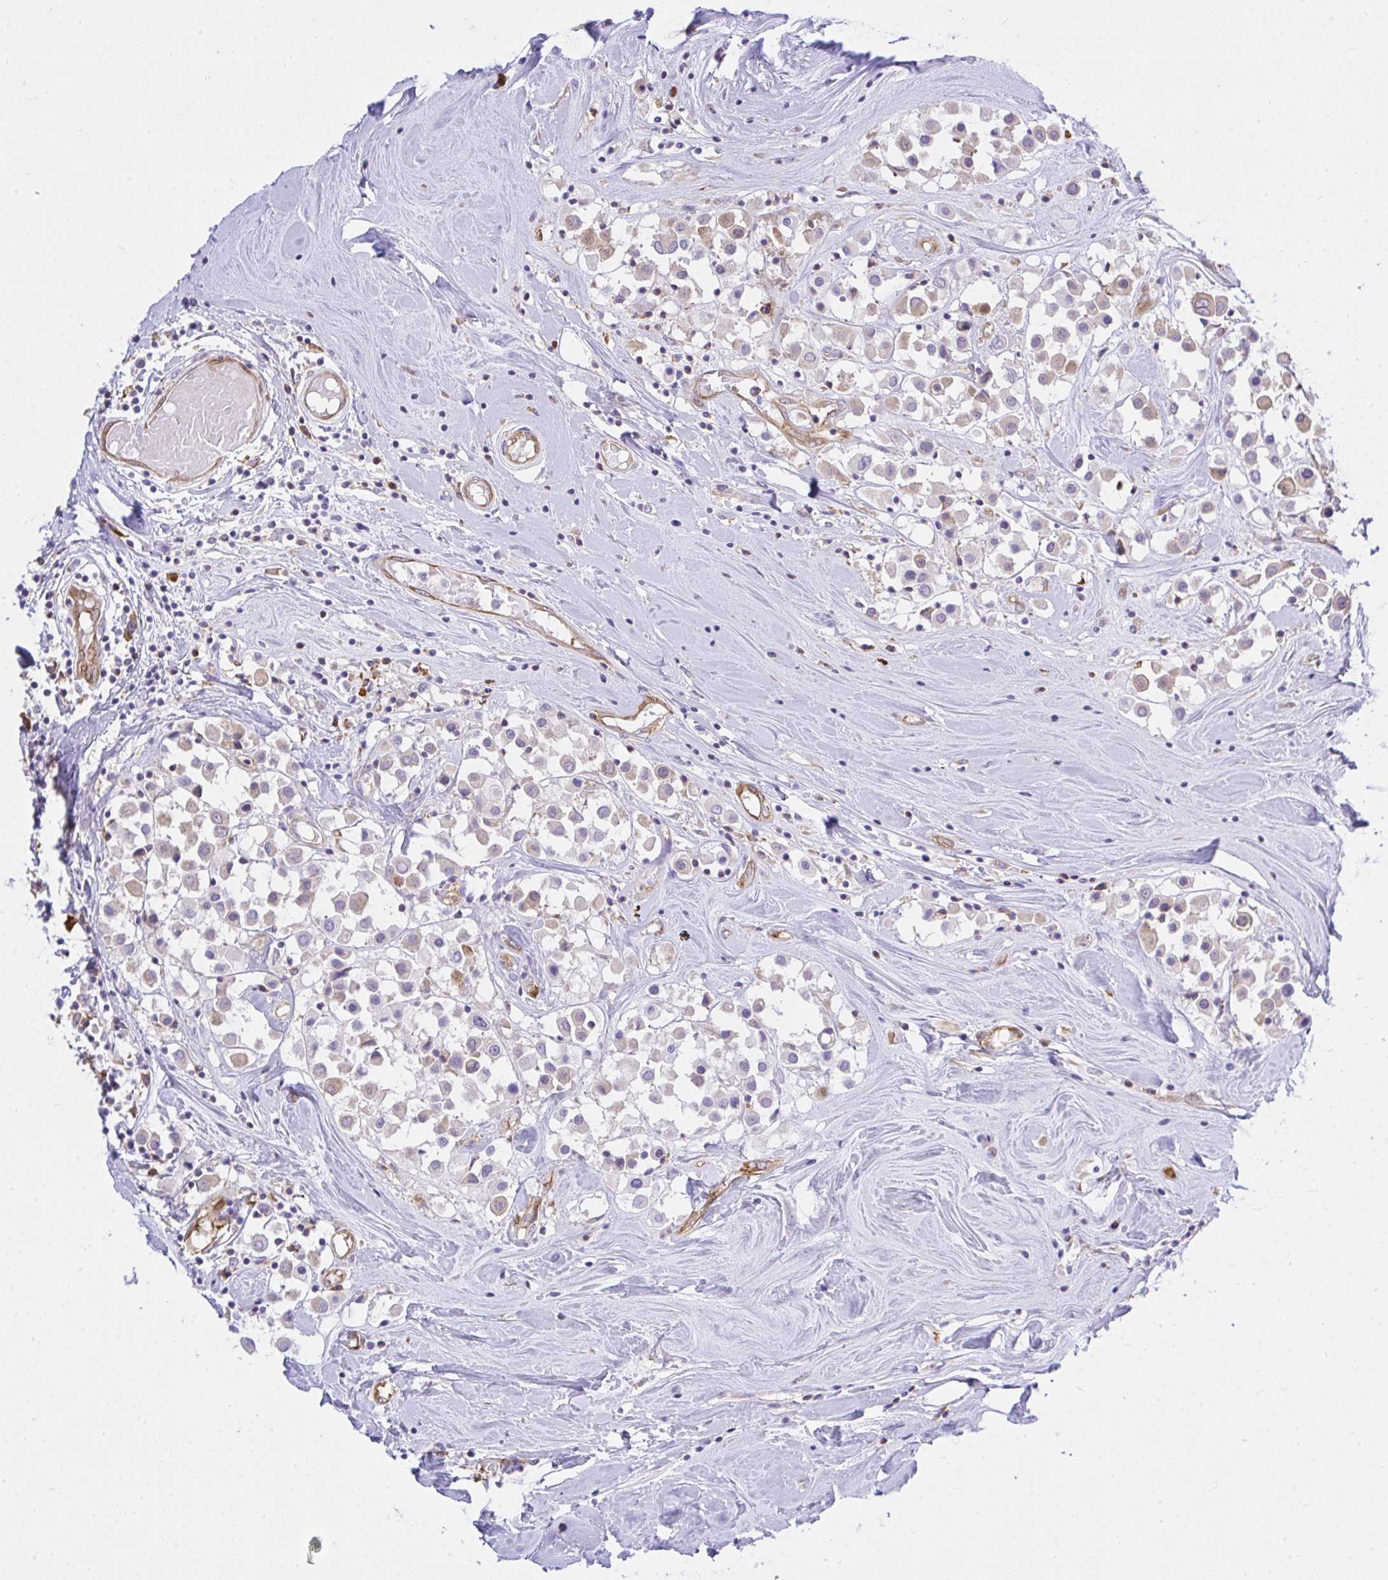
{"staining": {"intensity": "weak", "quantity": "25%-75%", "location": "cytoplasmic/membranous"}, "tissue": "breast cancer", "cell_type": "Tumor cells", "image_type": "cancer", "snomed": [{"axis": "morphology", "description": "Duct carcinoma"}, {"axis": "topography", "description": "Breast"}], "caption": "Breast cancer (infiltrating ductal carcinoma) stained with a protein marker demonstrates weak staining in tumor cells.", "gene": "EEF1A2", "patient": {"sex": "female", "age": 61}}